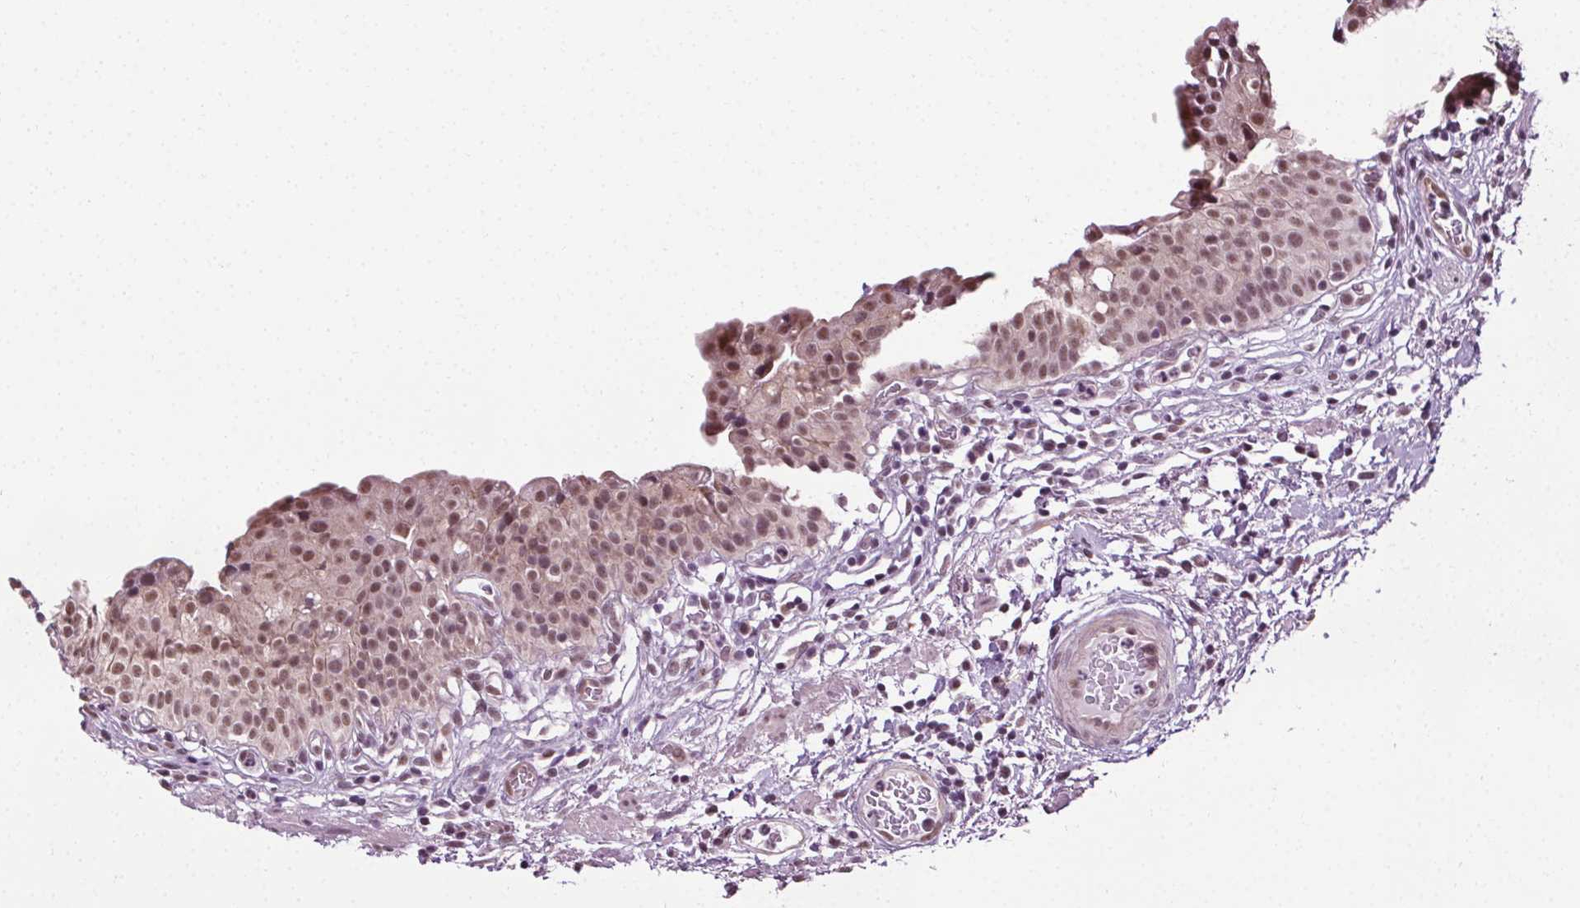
{"staining": {"intensity": "moderate", "quantity": "25%-75%", "location": "nuclear"}, "tissue": "urinary bladder", "cell_type": "Urothelial cells", "image_type": "normal", "snomed": [{"axis": "morphology", "description": "Normal tissue, NOS"}, {"axis": "morphology", "description": "Inflammation, NOS"}, {"axis": "topography", "description": "Urinary bladder"}], "caption": "Brown immunohistochemical staining in normal urinary bladder shows moderate nuclear positivity in about 25%-75% of urothelial cells.", "gene": "CEBPA", "patient": {"sex": "male", "age": 57}}